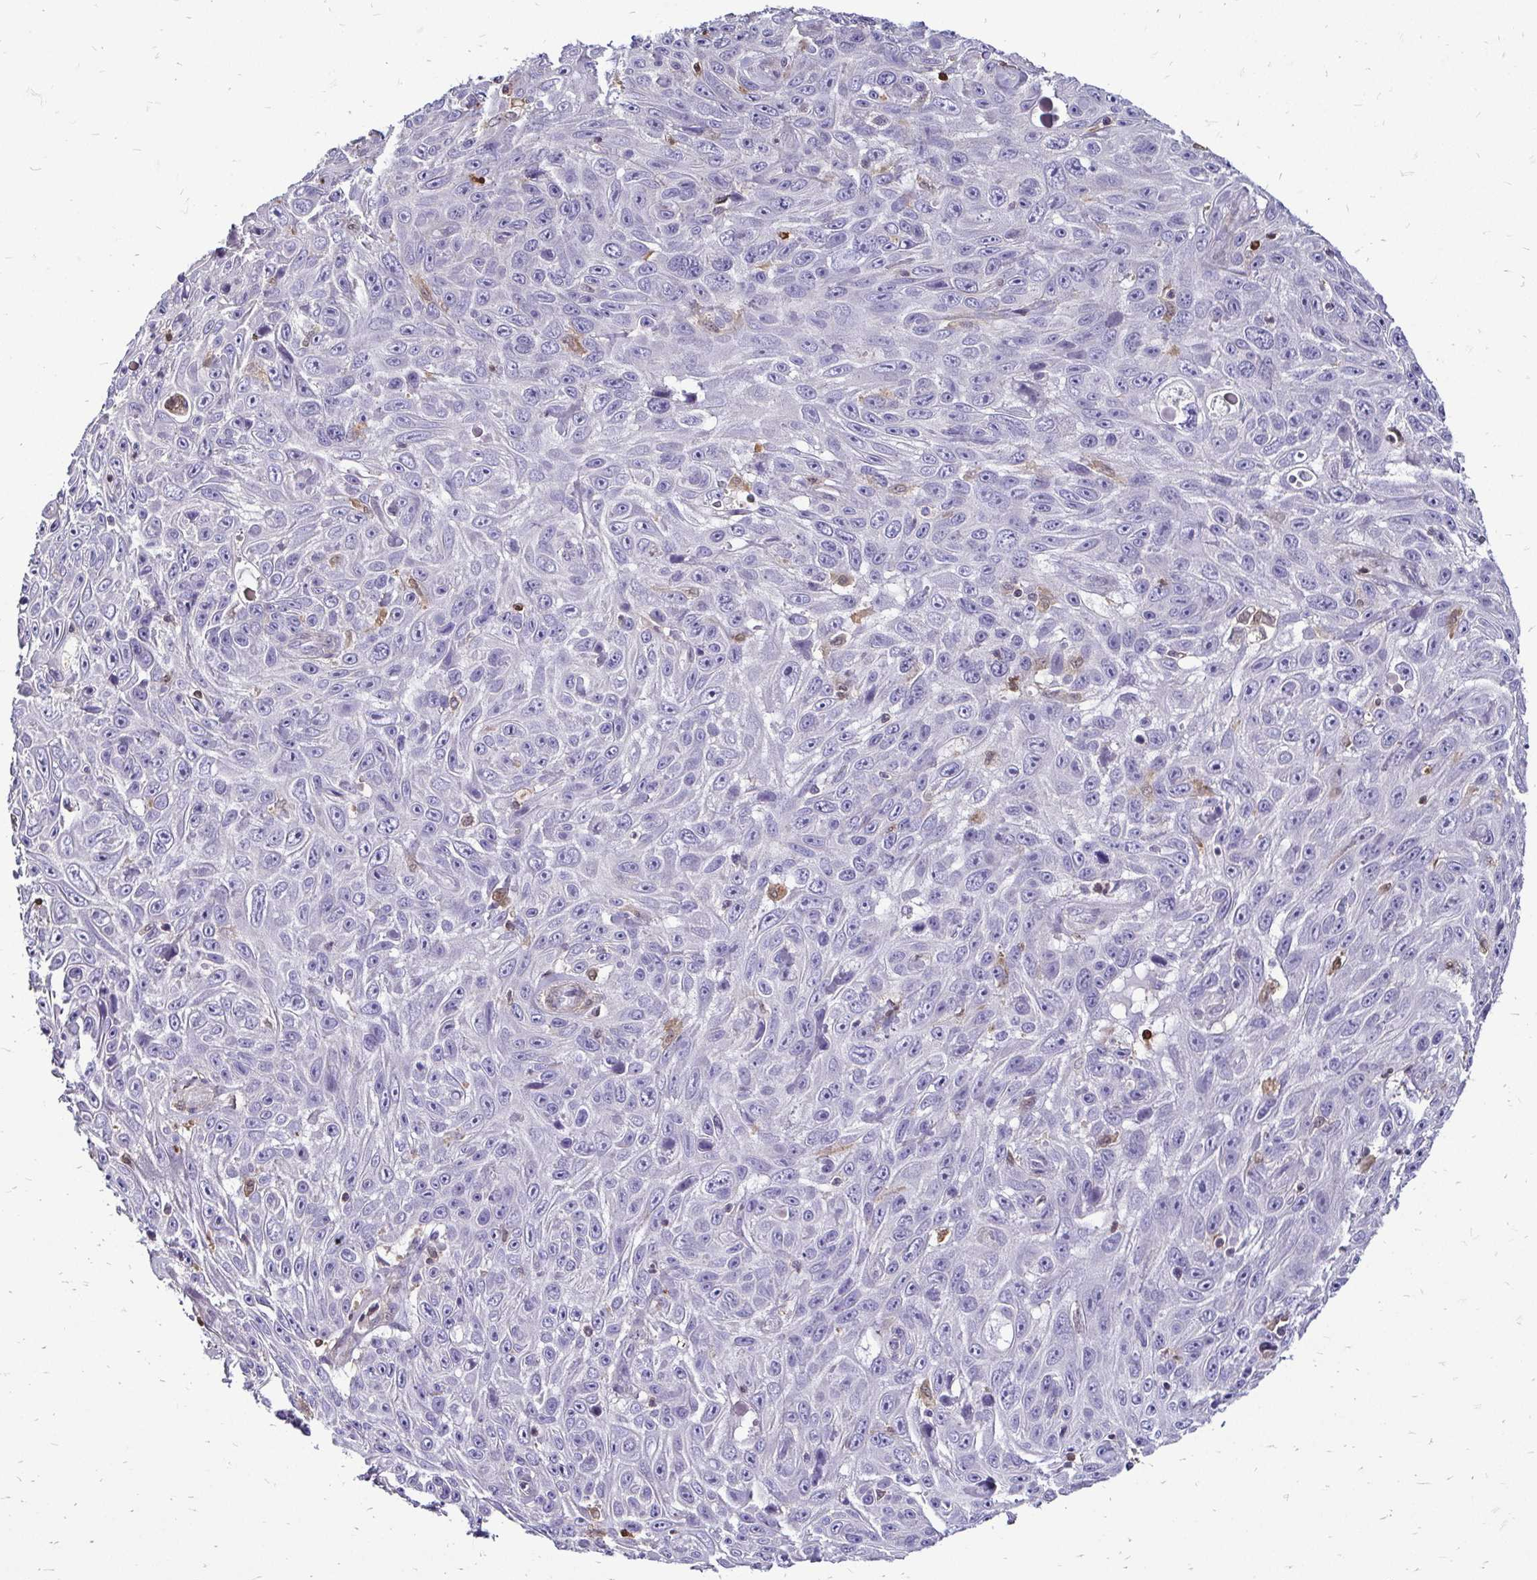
{"staining": {"intensity": "negative", "quantity": "none", "location": "none"}, "tissue": "skin cancer", "cell_type": "Tumor cells", "image_type": "cancer", "snomed": [{"axis": "morphology", "description": "Squamous cell carcinoma, NOS"}, {"axis": "topography", "description": "Skin"}], "caption": "The photomicrograph shows no significant staining in tumor cells of squamous cell carcinoma (skin).", "gene": "ZFP1", "patient": {"sex": "male", "age": 82}}